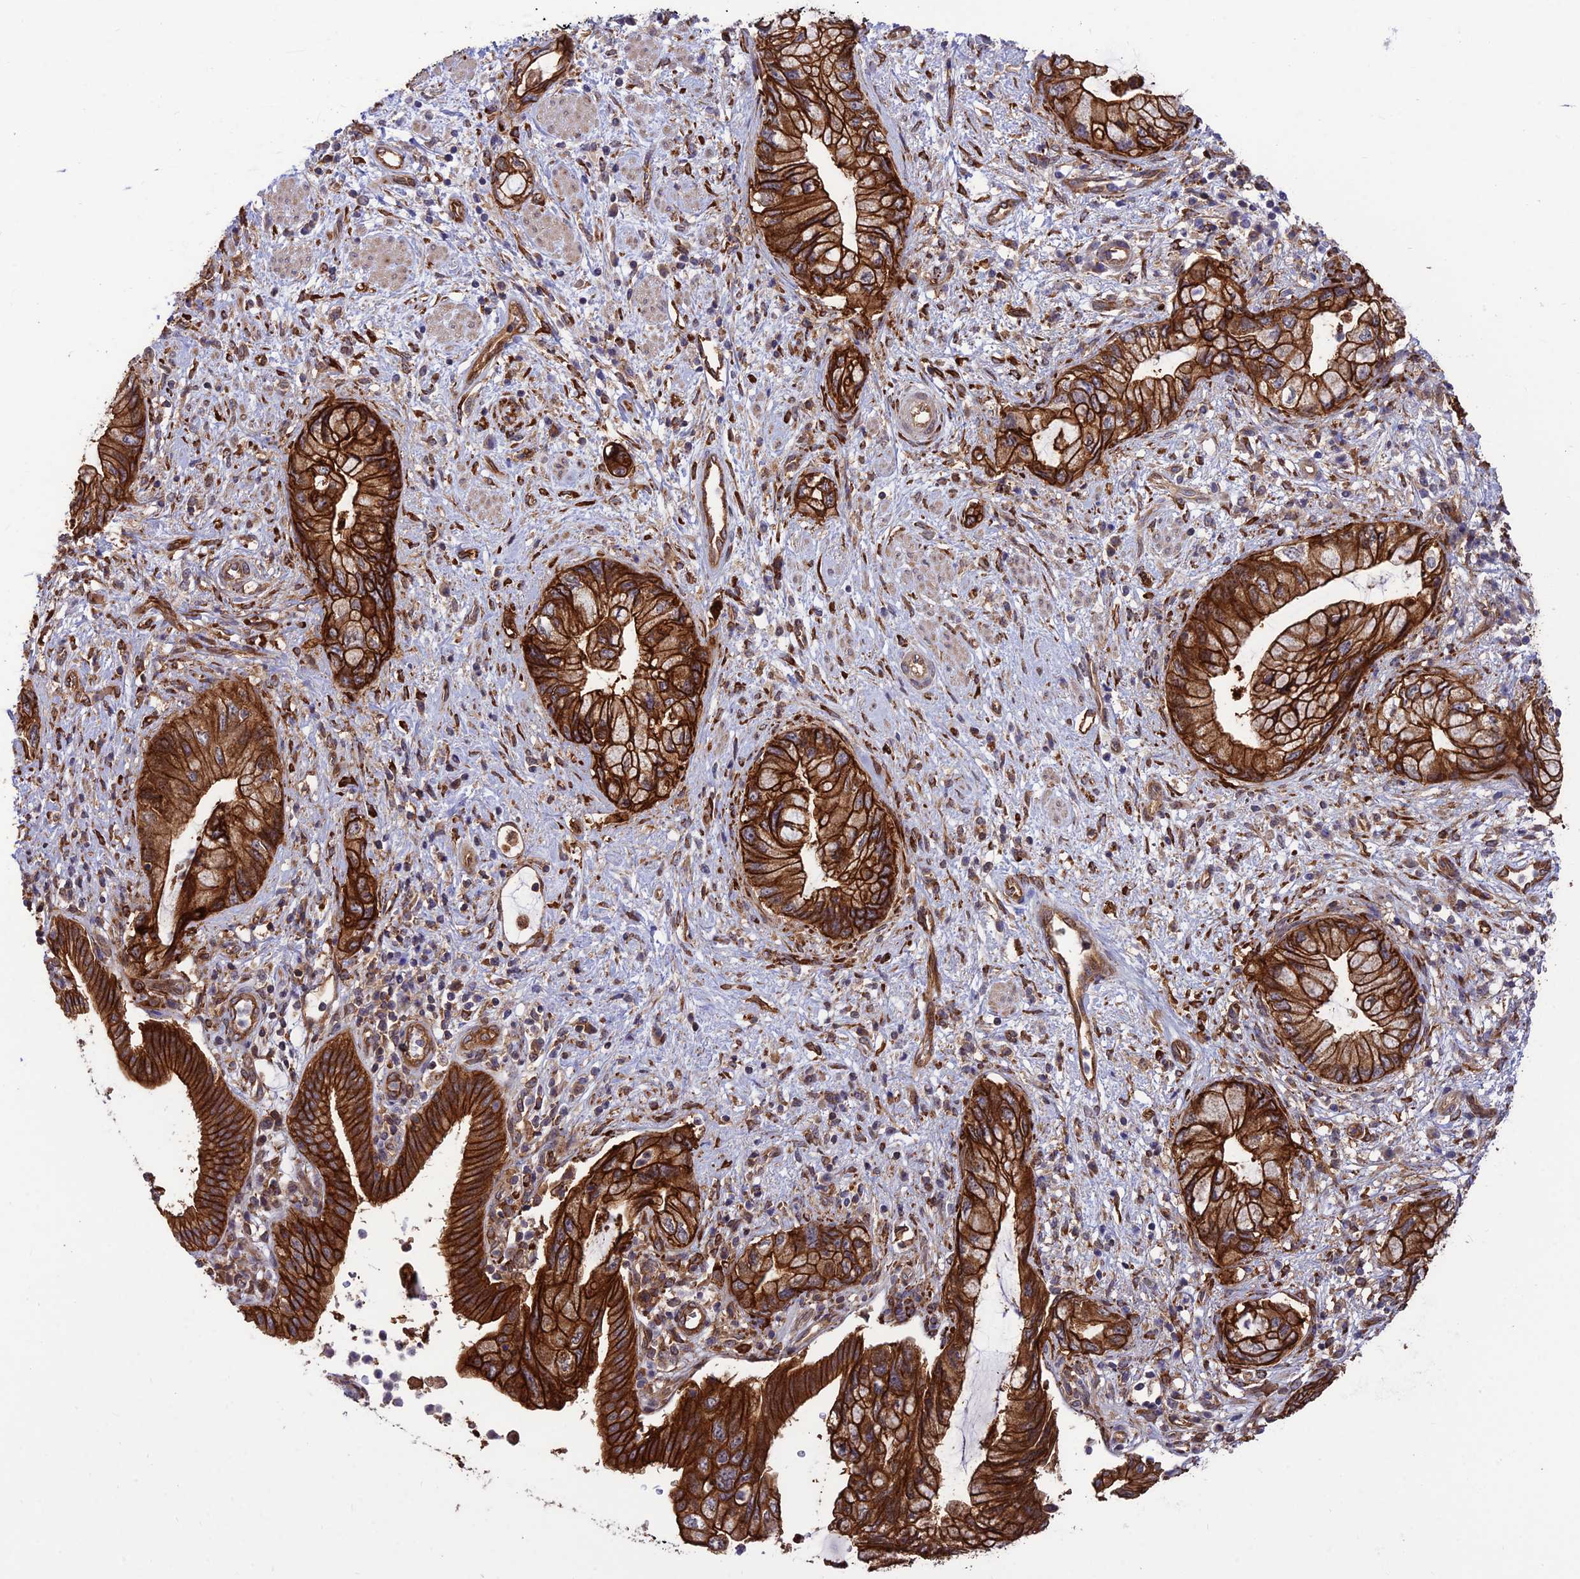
{"staining": {"intensity": "strong", "quantity": ">75%", "location": "cytoplasmic/membranous"}, "tissue": "pancreatic cancer", "cell_type": "Tumor cells", "image_type": "cancer", "snomed": [{"axis": "morphology", "description": "Adenocarcinoma, NOS"}, {"axis": "topography", "description": "Pancreas"}], "caption": "Adenocarcinoma (pancreatic) stained with a protein marker displays strong staining in tumor cells.", "gene": "CRTAP", "patient": {"sex": "female", "age": 73}}